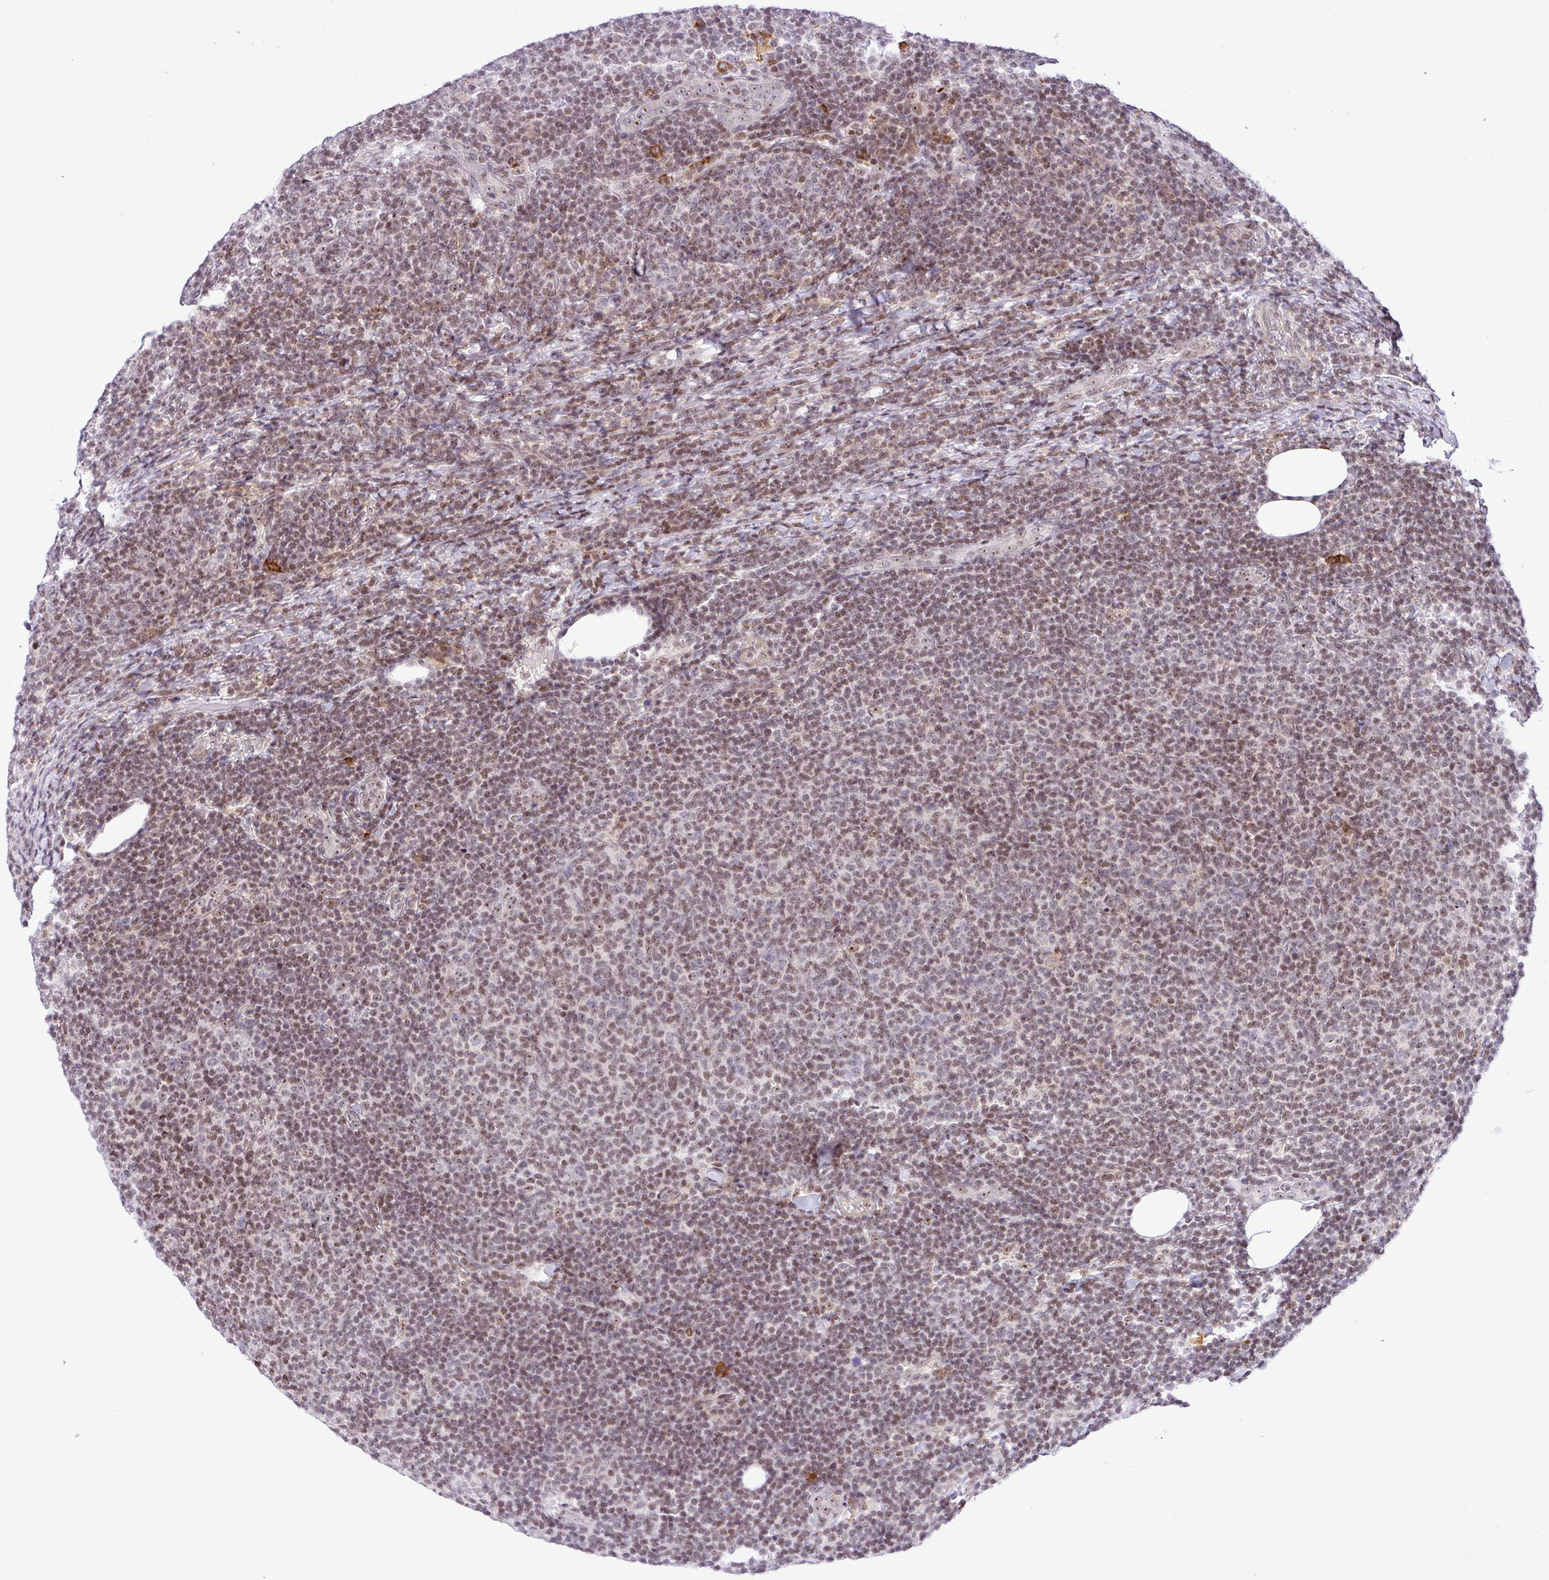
{"staining": {"intensity": "moderate", "quantity": ">75%", "location": "nuclear"}, "tissue": "lymphoma", "cell_type": "Tumor cells", "image_type": "cancer", "snomed": [{"axis": "morphology", "description": "Malignant lymphoma, non-Hodgkin's type, Low grade"}, {"axis": "topography", "description": "Lymph node"}], "caption": "Immunohistochemical staining of malignant lymphoma, non-Hodgkin's type (low-grade) shows moderate nuclear protein staining in about >75% of tumor cells.", "gene": "CCDC137", "patient": {"sex": "male", "age": 66}}